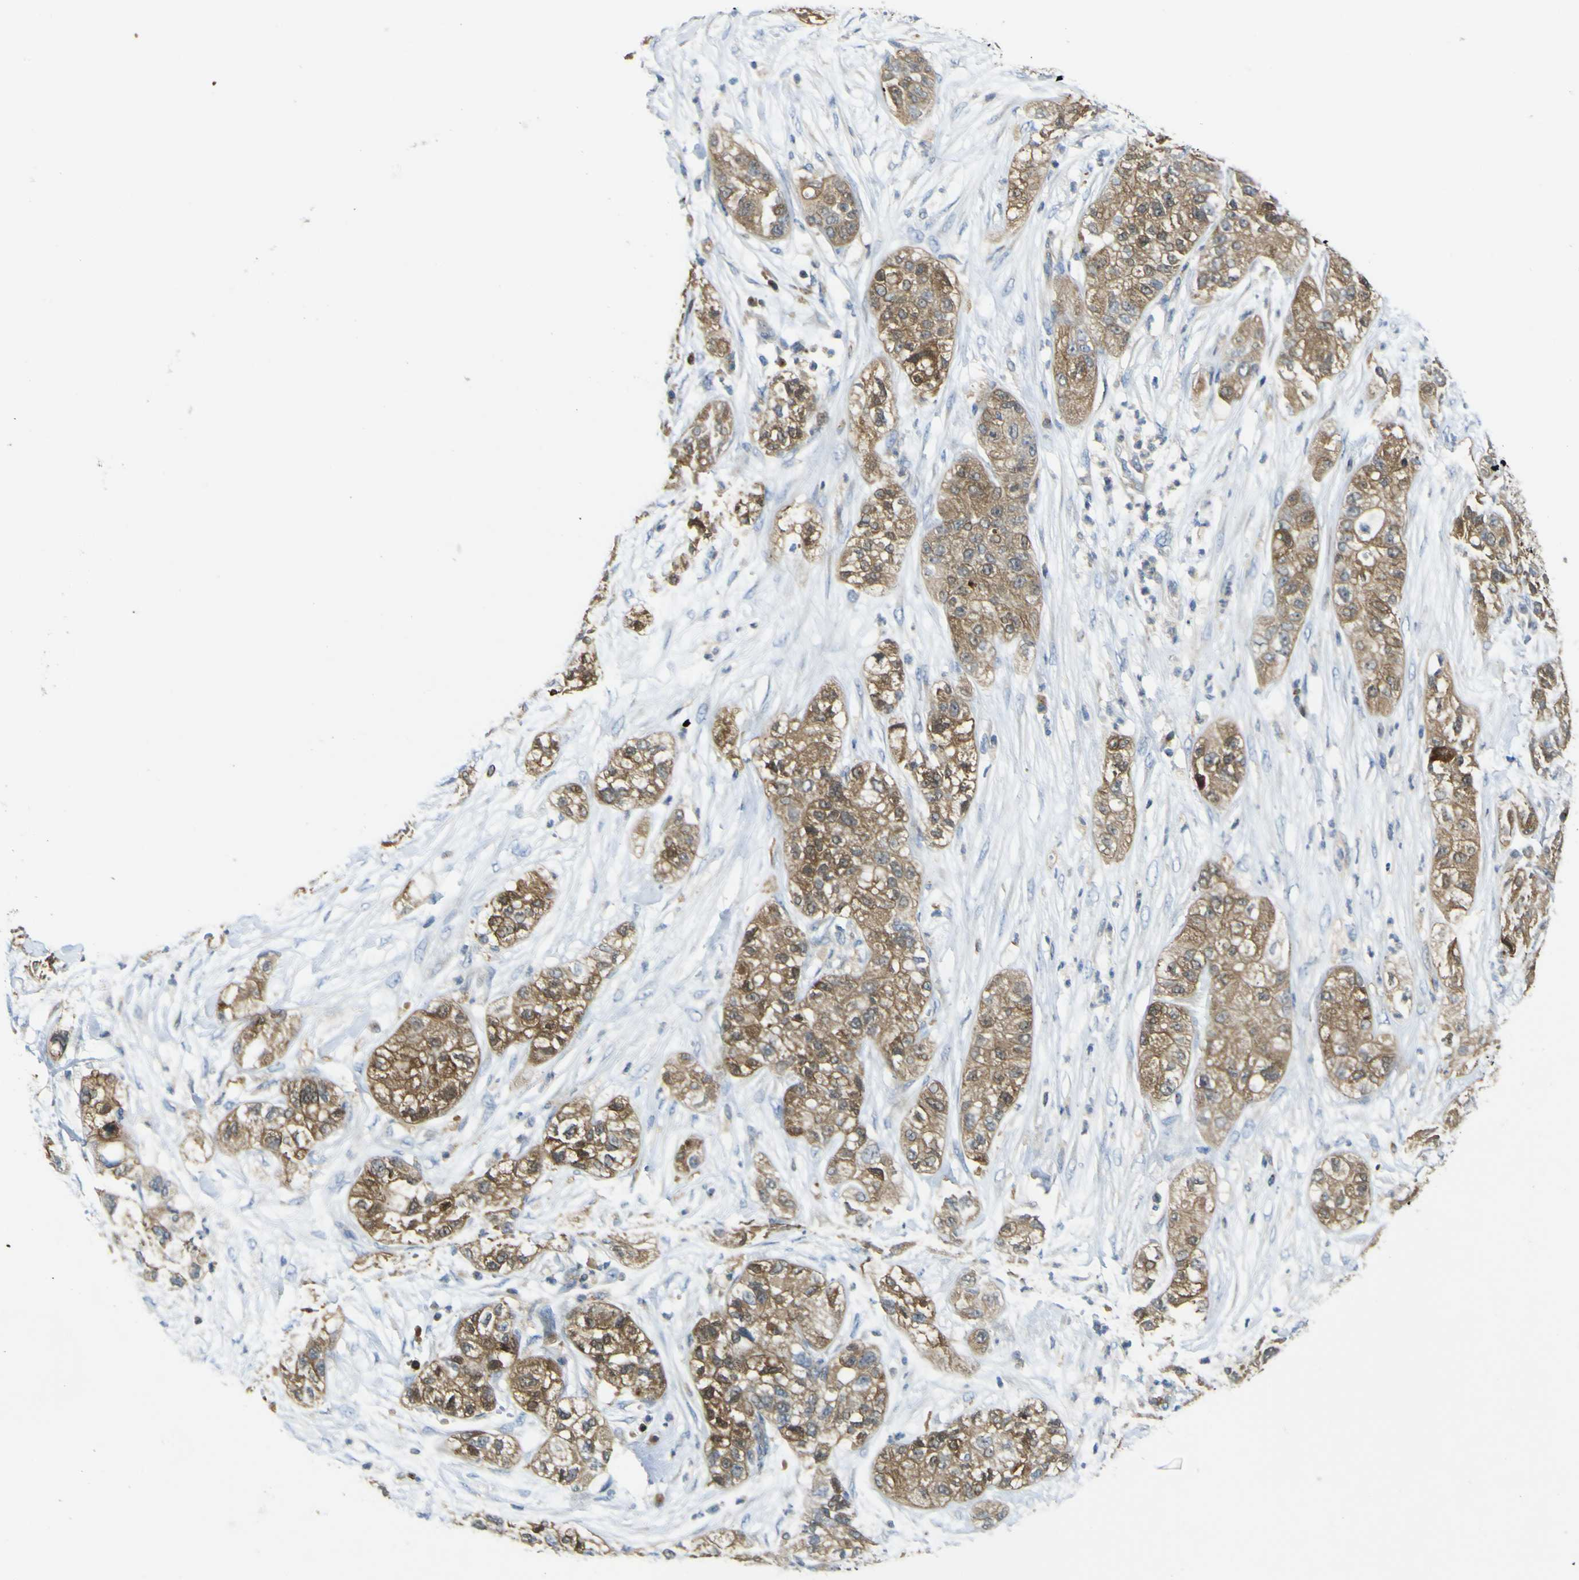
{"staining": {"intensity": "moderate", "quantity": ">75%", "location": "cytoplasmic/membranous"}, "tissue": "pancreatic cancer", "cell_type": "Tumor cells", "image_type": "cancer", "snomed": [{"axis": "morphology", "description": "Adenocarcinoma, NOS"}, {"axis": "topography", "description": "Pancreas"}], "caption": "DAB immunohistochemical staining of adenocarcinoma (pancreatic) exhibits moderate cytoplasmic/membranous protein positivity in approximately >75% of tumor cells. (DAB IHC, brown staining for protein, blue staining for nuclei).", "gene": "EML2", "patient": {"sex": "female", "age": 78}}